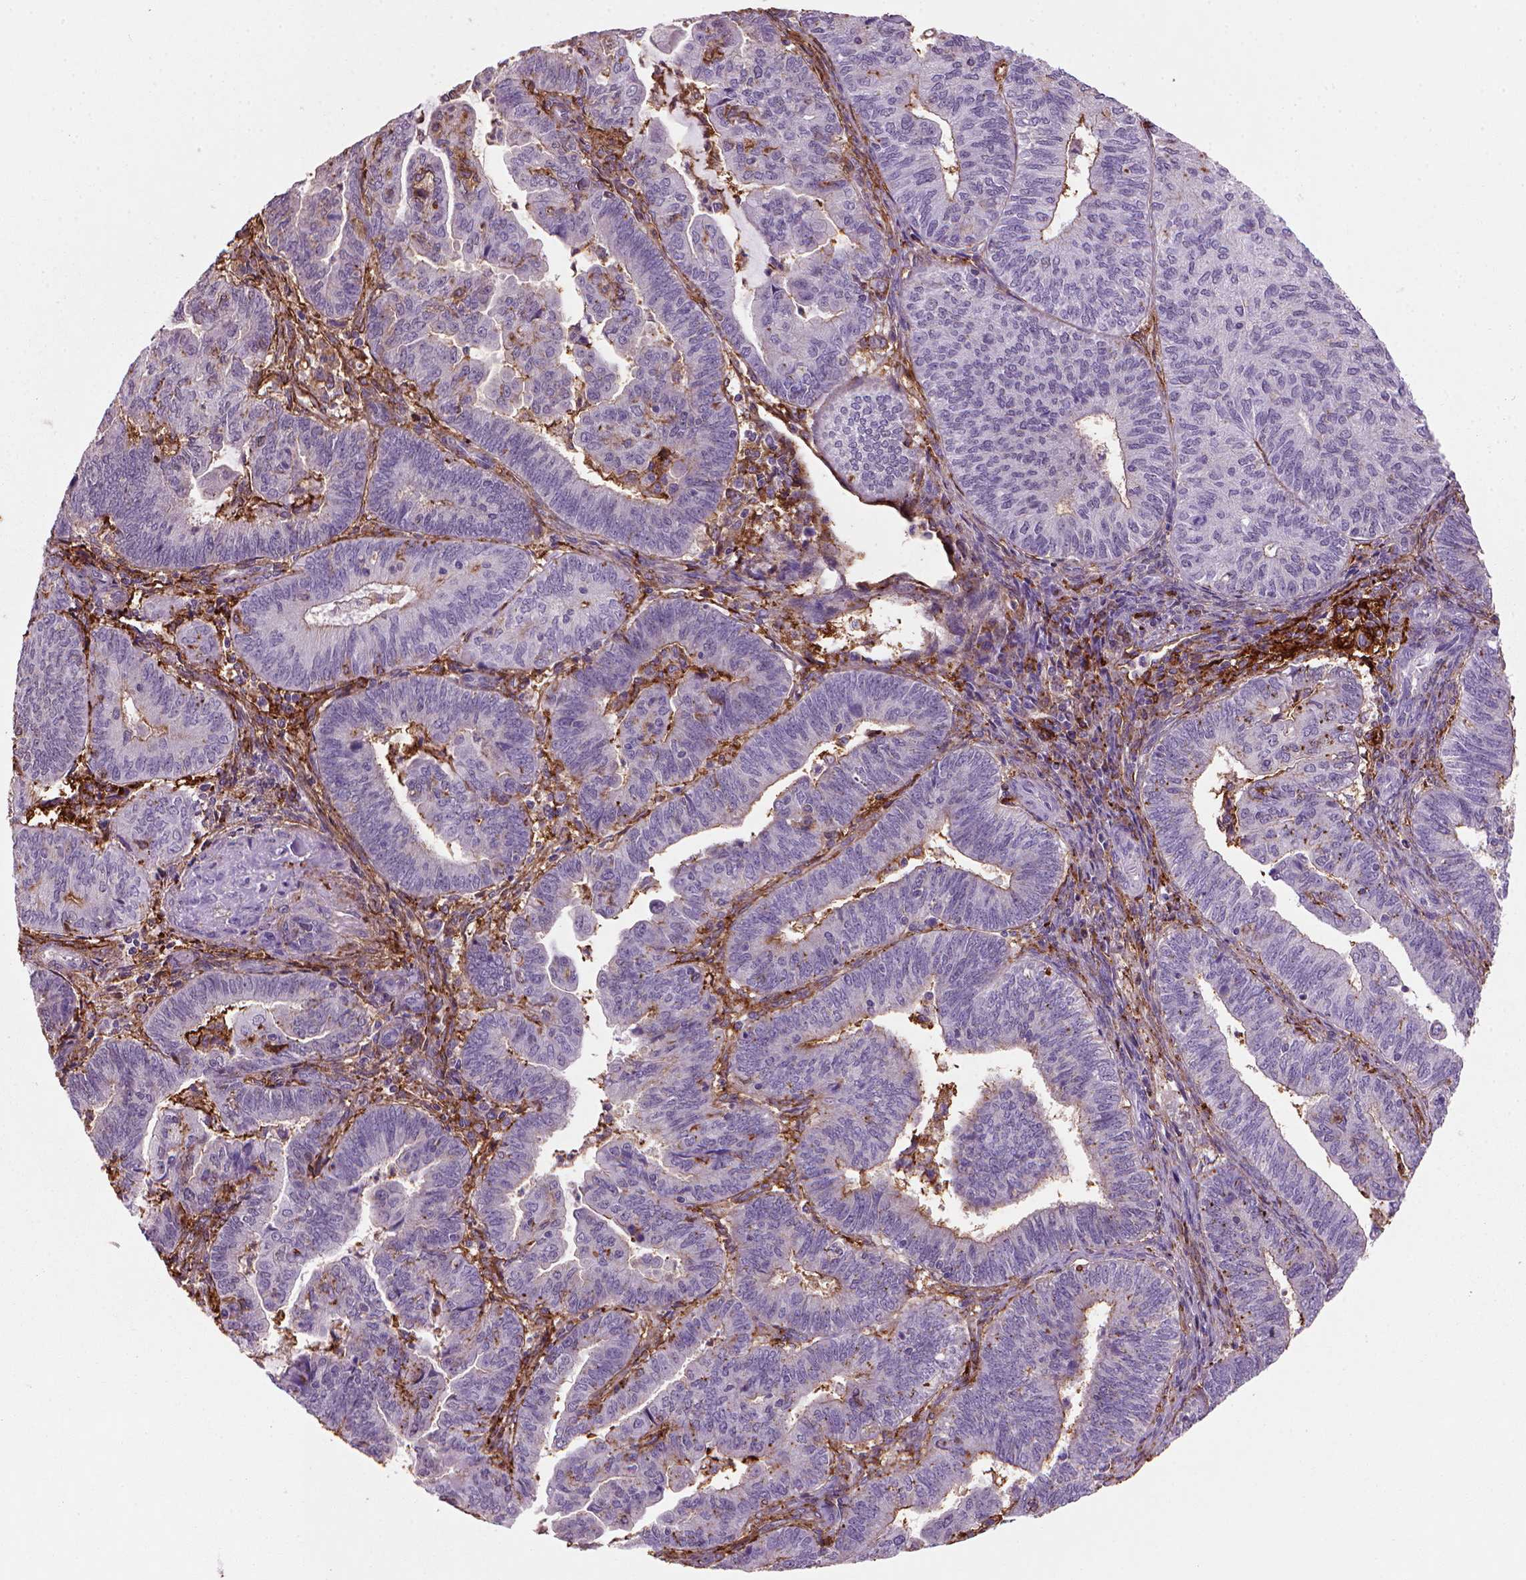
{"staining": {"intensity": "negative", "quantity": "none", "location": "none"}, "tissue": "endometrial cancer", "cell_type": "Tumor cells", "image_type": "cancer", "snomed": [{"axis": "morphology", "description": "Adenocarcinoma, NOS"}, {"axis": "topography", "description": "Endometrium"}], "caption": "DAB immunohistochemical staining of endometrial adenocarcinoma displays no significant staining in tumor cells.", "gene": "MARCKS", "patient": {"sex": "female", "age": 82}}